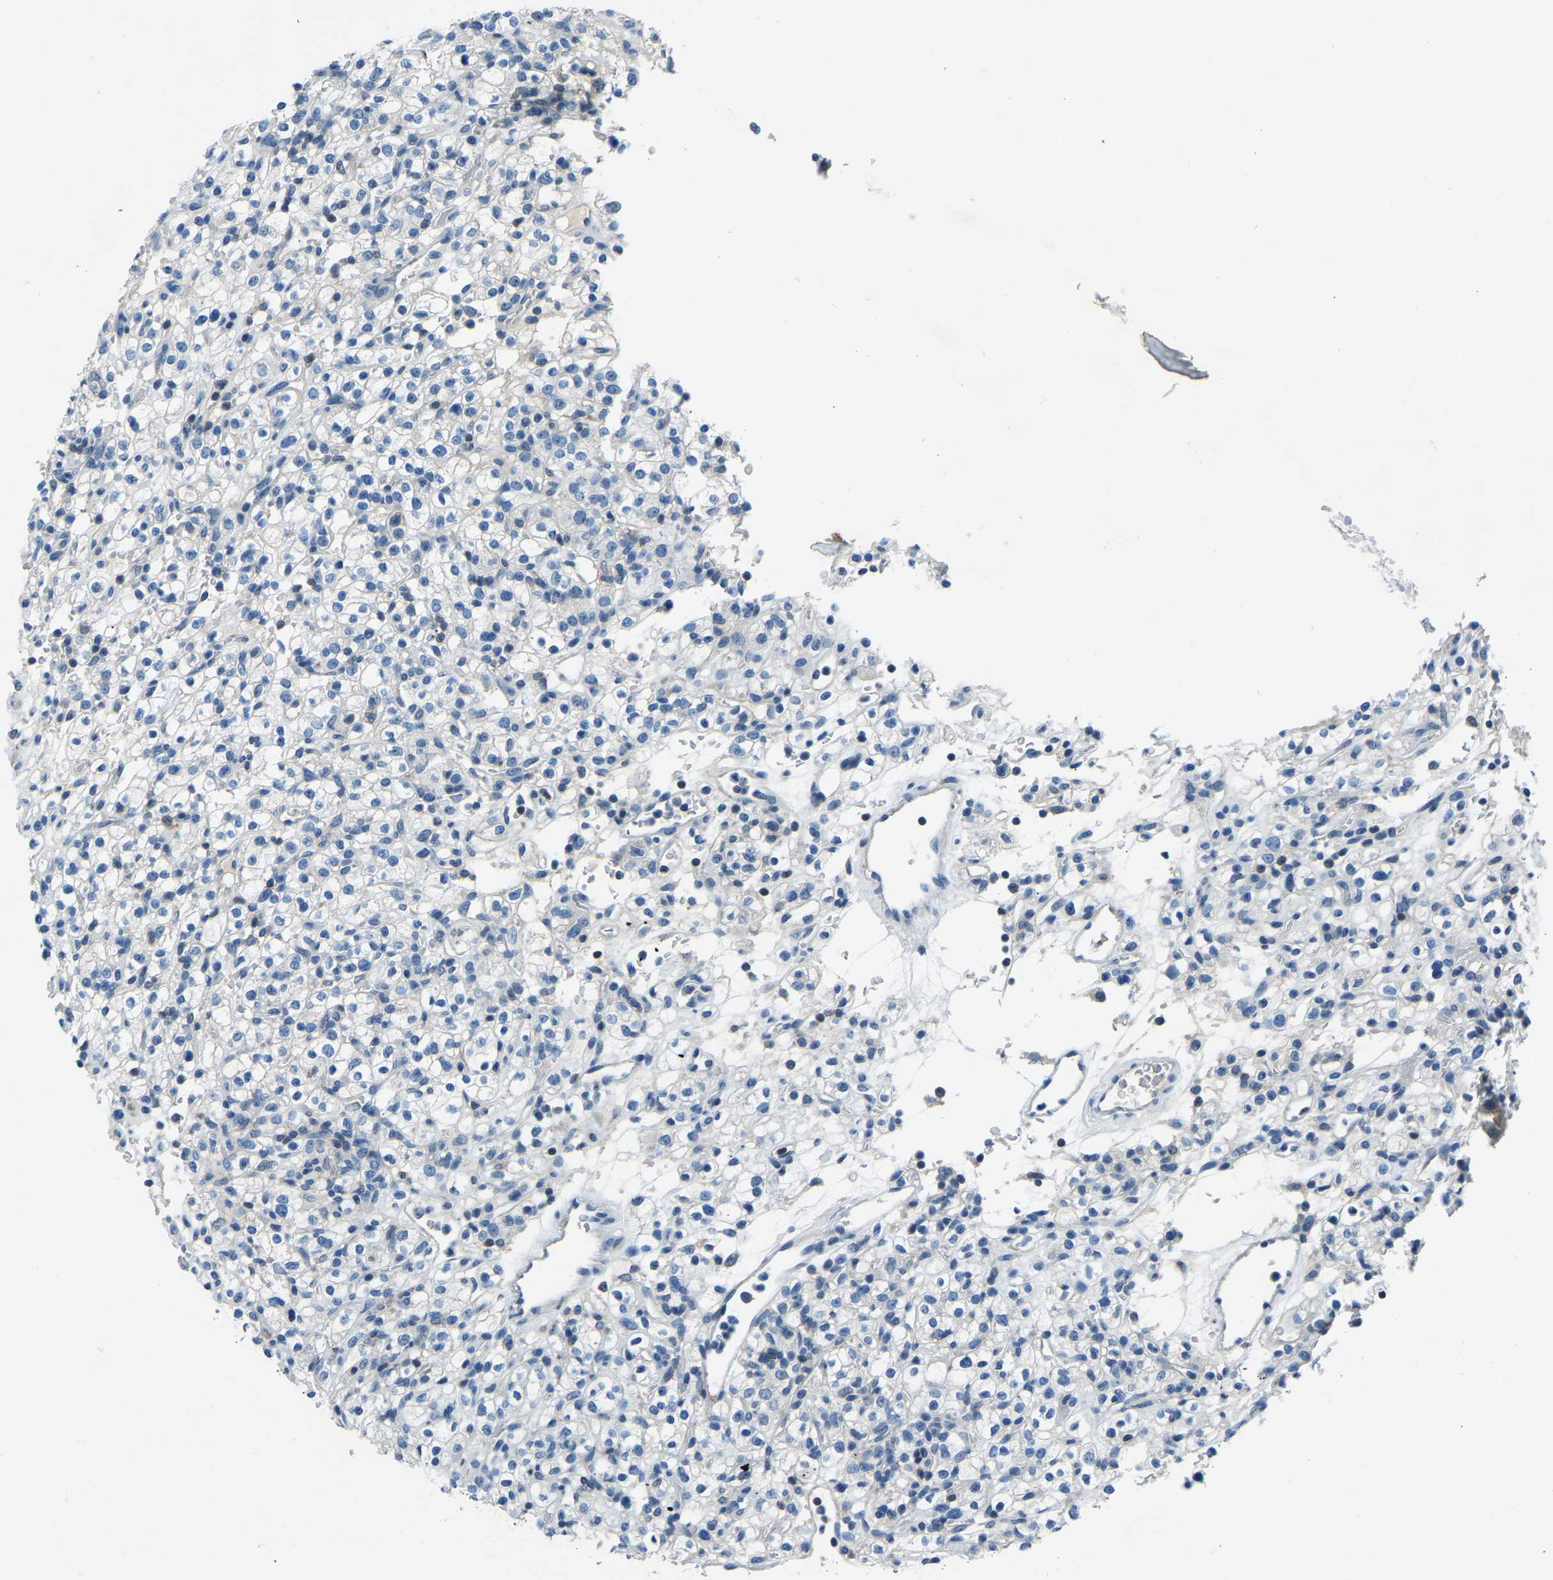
{"staining": {"intensity": "negative", "quantity": "none", "location": "none"}, "tissue": "renal cancer", "cell_type": "Tumor cells", "image_type": "cancer", "snomed": [{"axis": "morphology", "description": "Normal tissue, NOS"}, {"axis": "morphology", "description": "Adenocarcinoma, NOS"}, {"axis": "topography", "description": "Kidney"}], "caption": "Renal cancer (adenocarcinoma) stained for a protein using IHC displays no staining tumor cells.", "gene": "XIRP1", "patient": {"sex": "female", "age": 72}}